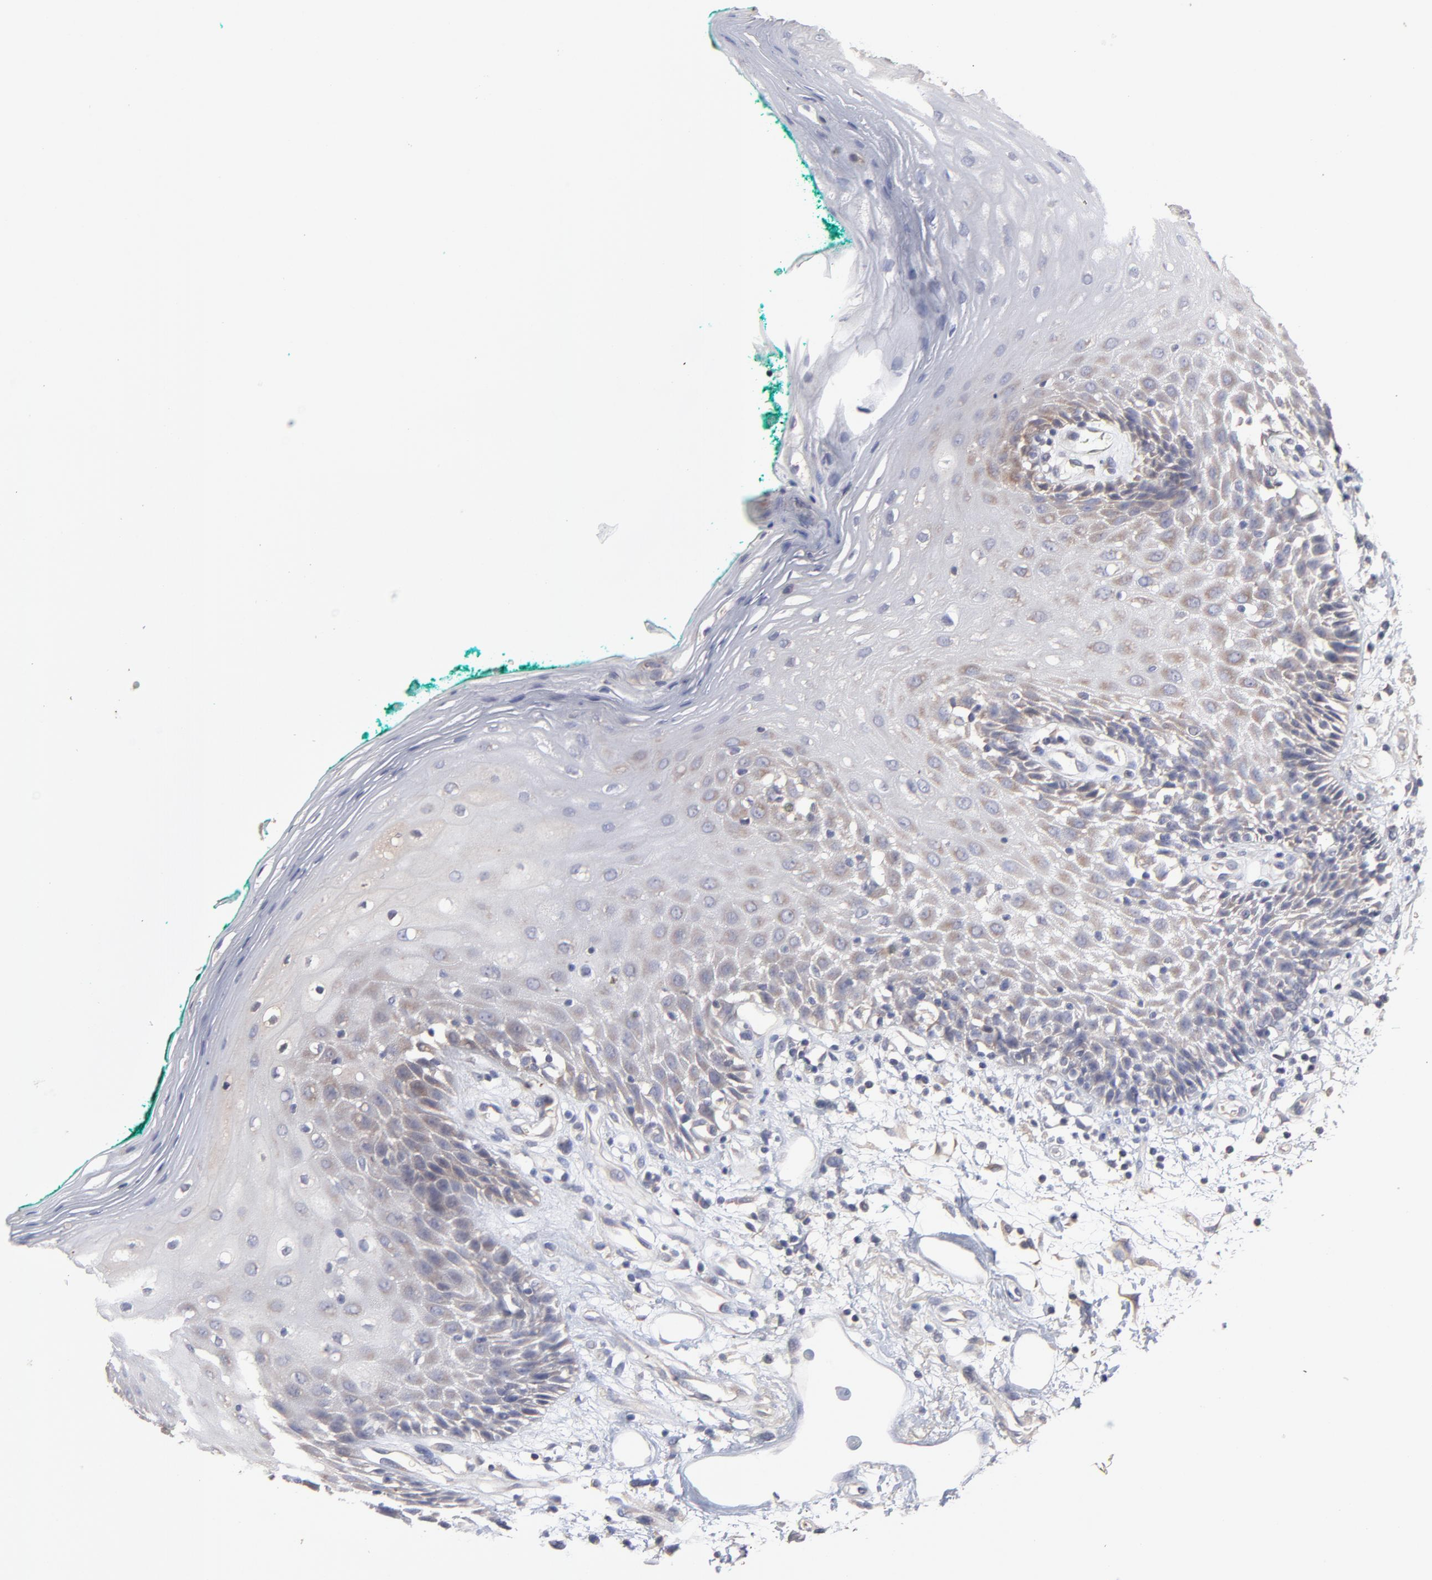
{"staining": {"intensity": "weak", "quantity": "25%-75%", "location": "cytoplasmic/membranous"}, "tissue": "oral mucosa", "cell_type": "Squamous epithelial cells", "image_type": "normal", "snomed": [{"axis": "morphology", "description": "Normal tissue, NOS"}, {"axis": "morphology", "description": "Squamous cell carcinoma, NOS"}, {"axis": "topography", "description": "Skeletal muscle"}, {"axis": "topography", "description": "Oral tissue"}, {"axis": "topography", "description": "Head-Neck"}], "caption": "A low amount of weak cytoplasmic/membranous expression is seen in approximately 25%-75% of squamous epithelial cells in benign oral mucosa.", "gene": "TANGO2", "patient": {"sex": "female", "age": 84}}